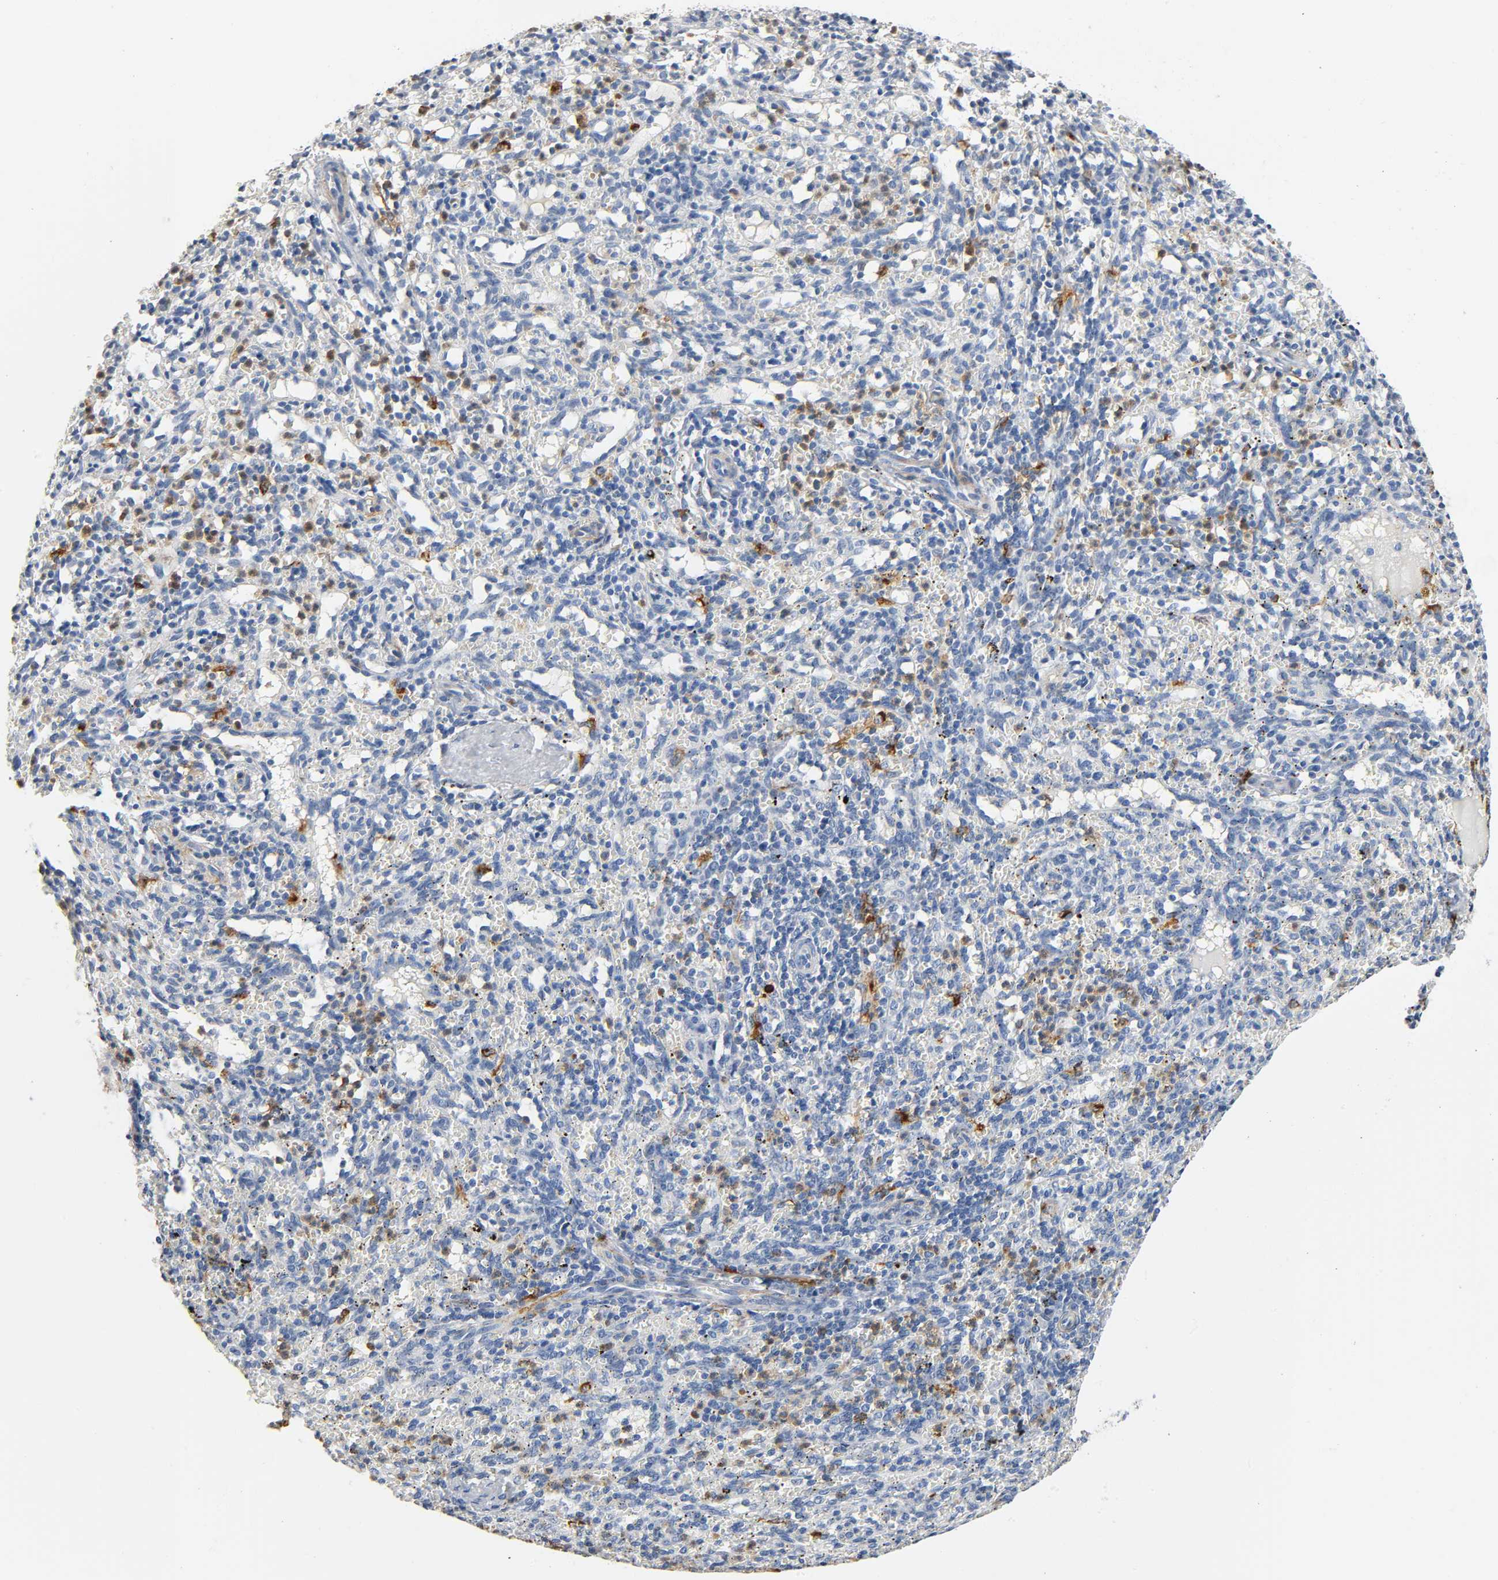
{"staining": {"intensity": "strong", "quantity": "<25%", "location": "cytoplasmic/membranous"}, "tissue": "spleen", "cell_type": "Cells in red pulp", "image_type": "normal", "snomed": [{"axis": "morphology", "description": "Normal tissue, NOS"}, {"axis": "topography", "description": "Spleen"}], "caption": "Protein expression analysis of unremarkable human spleen reveals strong cytoplasmic/membranous staining in about <25% of cells in red pulp. (brown staining indicates protein expression, while blue staining denotes nuclei).", "gene": "ANPEP", "patient": {"sex": "female", "age": 10}}